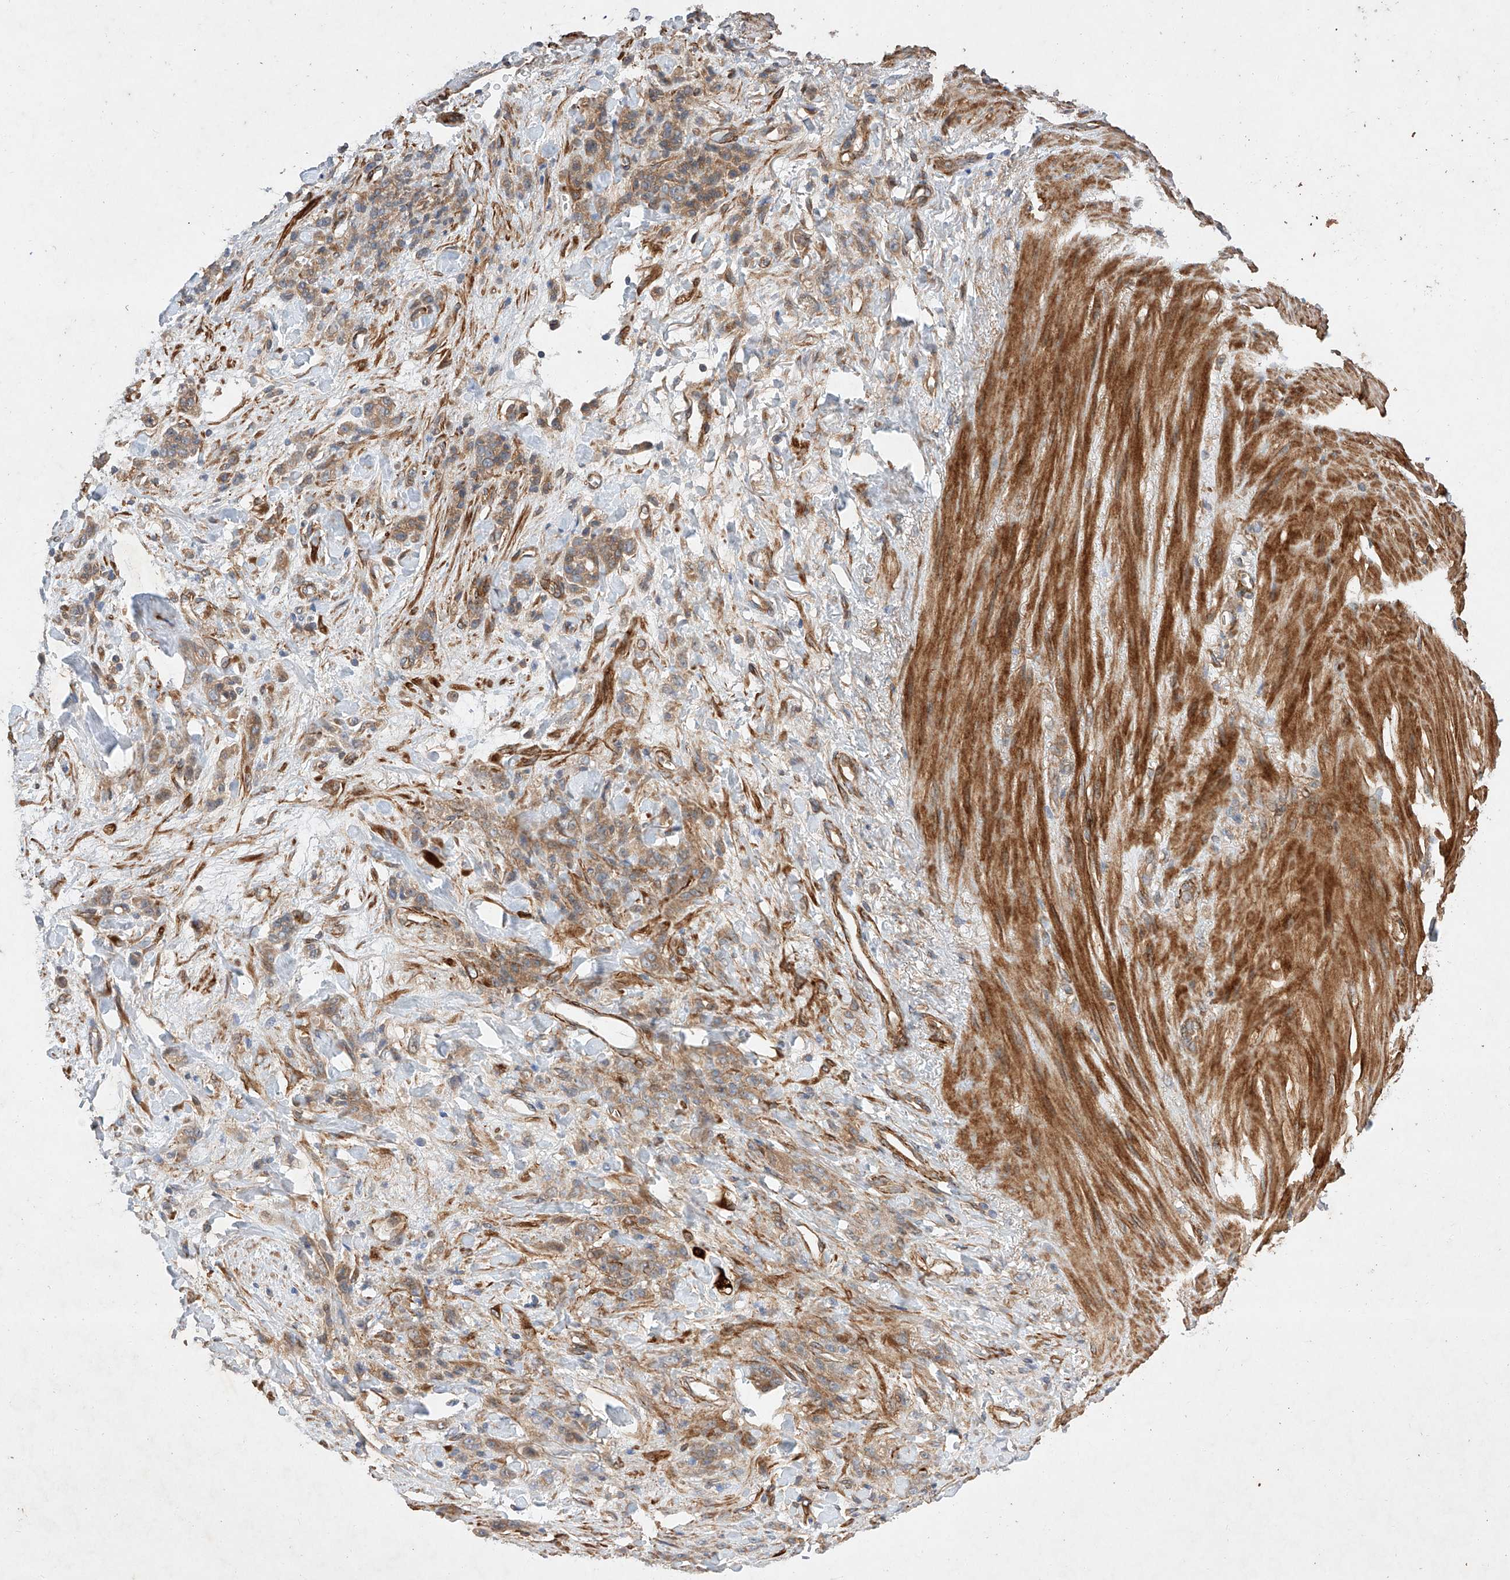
{"staining": {"intensity": "weak", "quantity": ">75%", "location": "cytoplasmic/membranous"}, "tissue": "stomach cancer", "cell_type": "Tumor cells", "image_type": "cancer", "snomed": [{"axis": "morphology", "description": "Normal tissue, NOS"}, {"axis": "morphology", "description": "Adenocarcinoma, NOS"}, {"axis": "topography", "description": "Stomach"}], "caption": "Immunohistochemical staining of human stomach cancer shows weak cytoplasmic/membranous protein expression in about >75% of tumor cells.", "gene": "RAB23", "patient": {"sex": "male", "age": 82}}